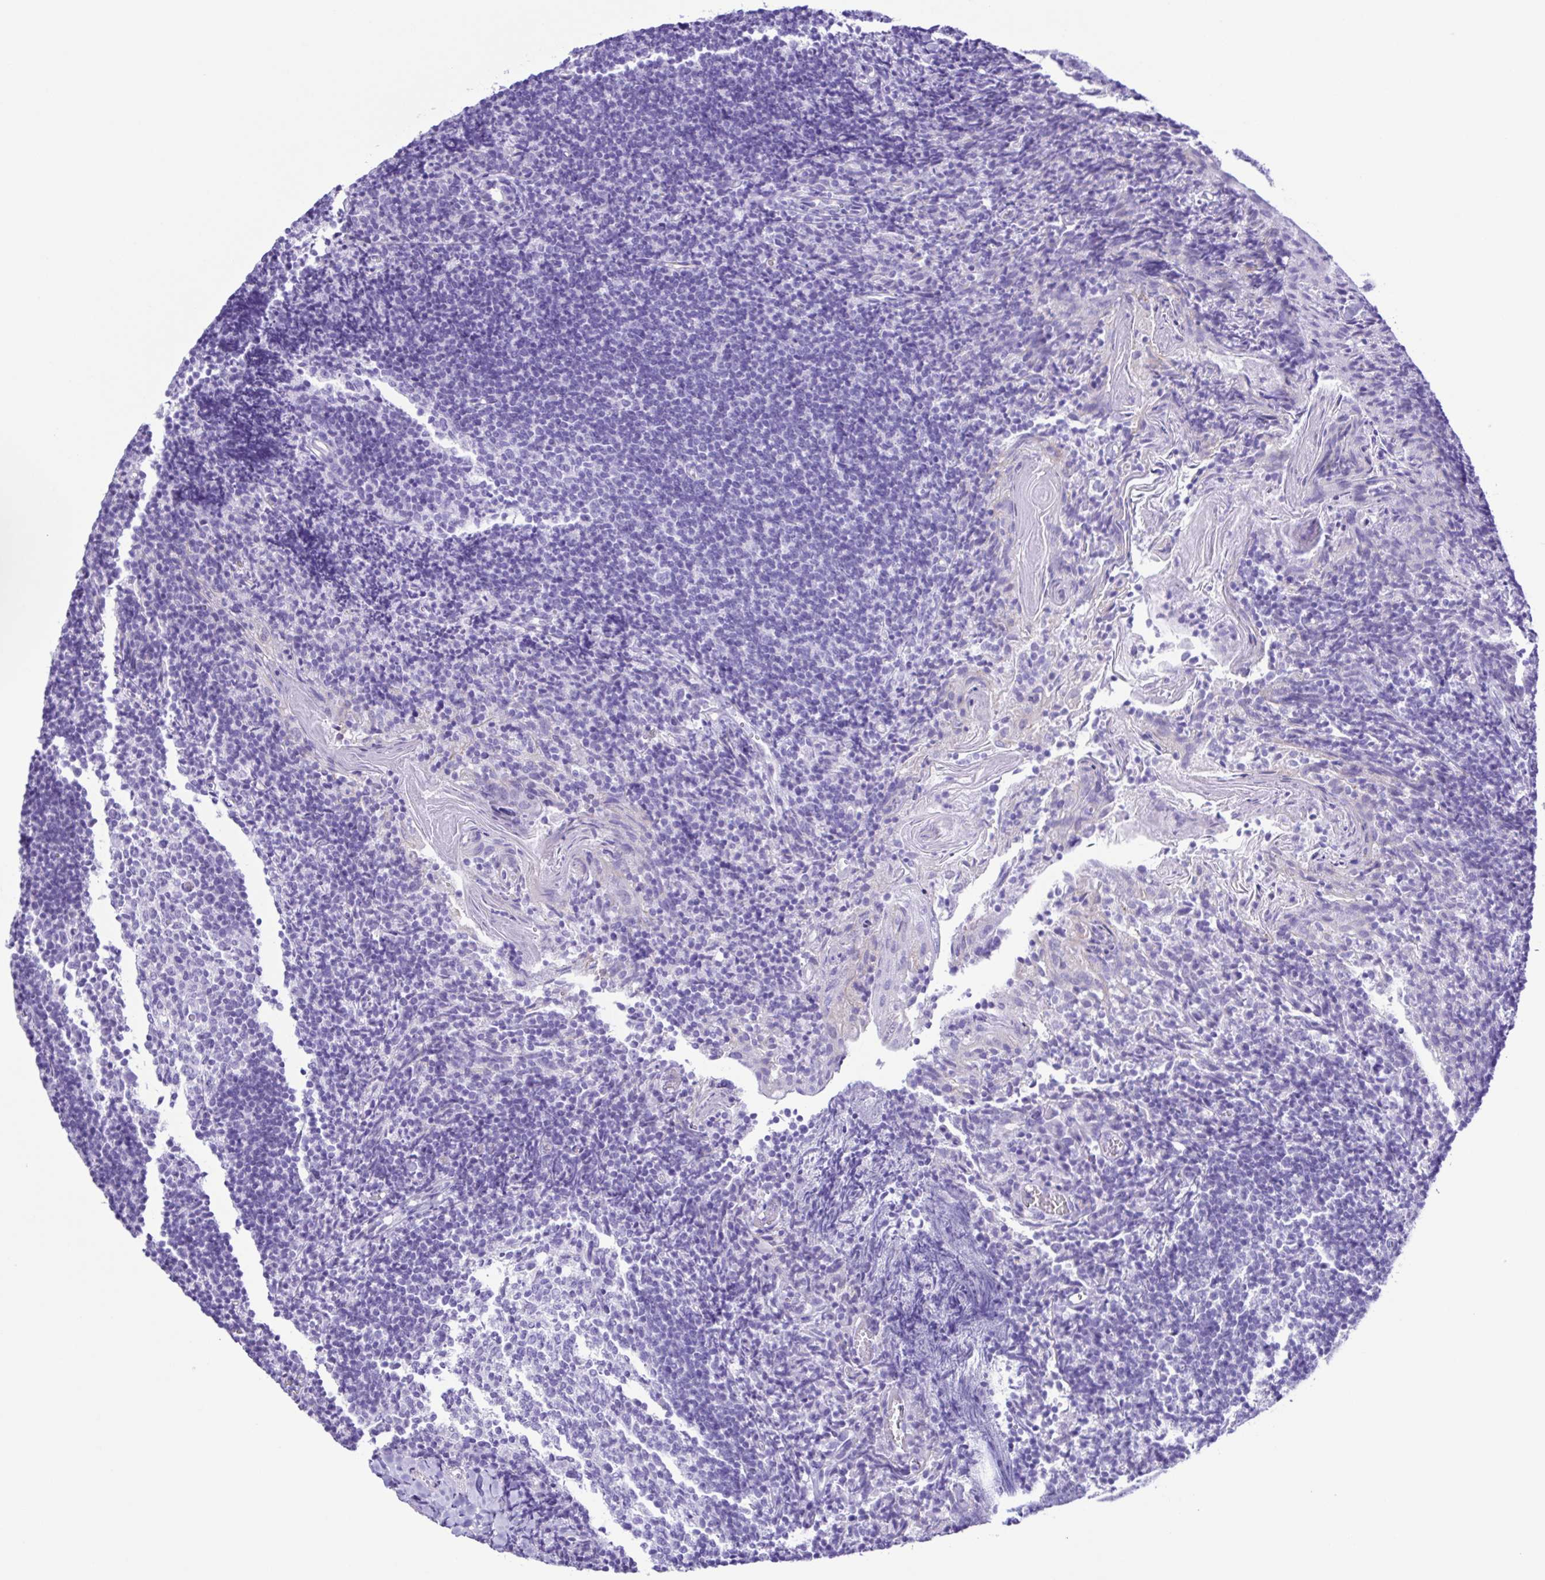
{"staining": {"intensity": "negative", "quantity": "none", "location": "none"}, "tissue": "tonsil", "cell_type": "Germinal center cells", "image_type": "normal", "snomed": [{"axis": "morphology", "description": "Normal tissue, NOS"}, {"axis": "topography", "description": "Tonsil"}], "caption": "The histopathology image demonstrates no staining of germinal center cells in normal tonsil. The staining was performed using DAB (3,3'-diaminobenzidine) to visualize the protein expression in brown, while the nuclei were stained in blue with hematoxylin (Magnification: 20x).", "gene": "CYP11A1", "patient": {"sex": "female", "age": 10}}